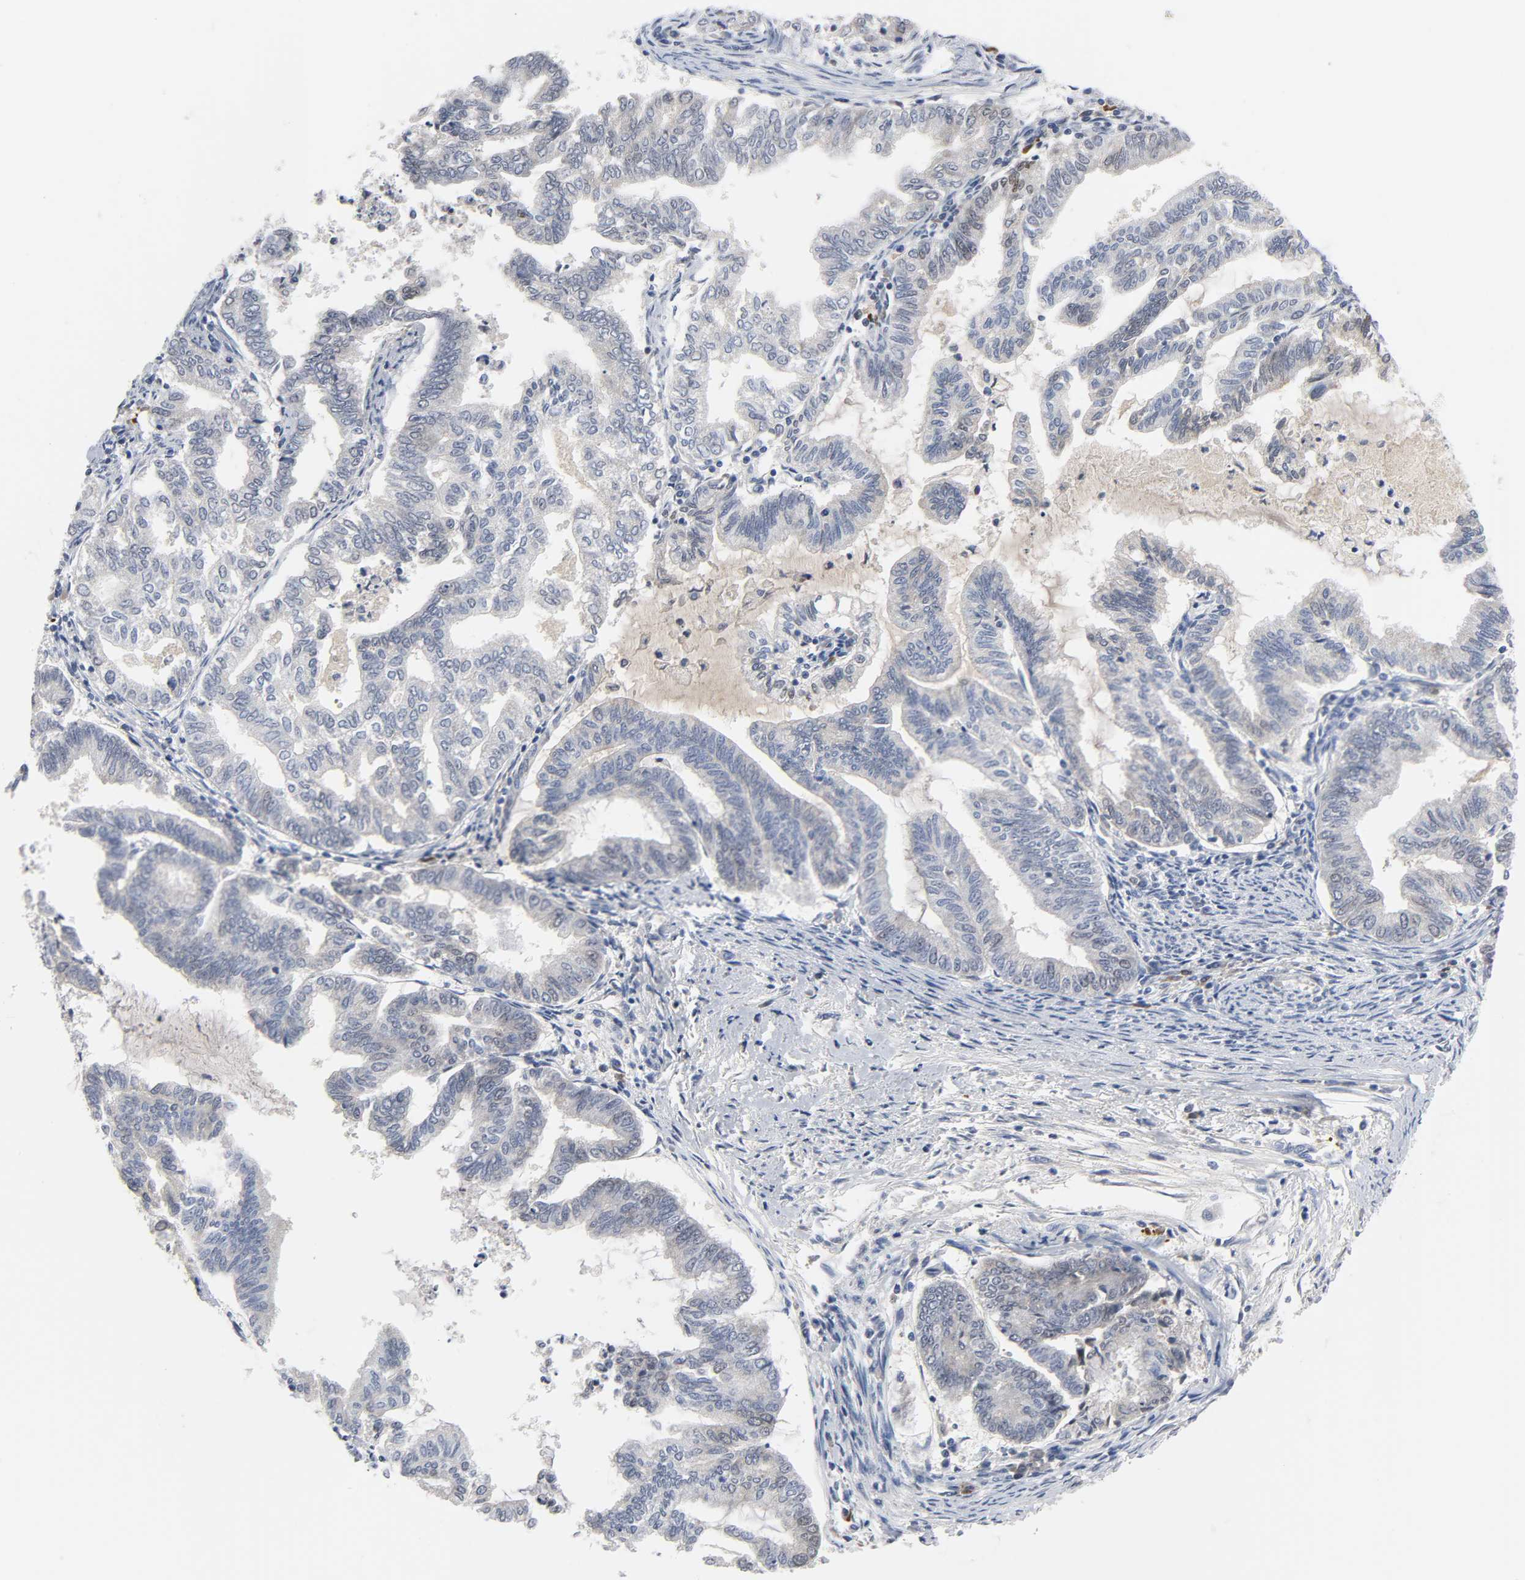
{"staining": {"intensity": "negative", "quantity": "none", "location": "none"}, "tissue": "endometrial cancer", "cell_type": "Tumor cells", "image_type": "cancer", "snomed": [{"axis": "morphology", "description": "Adenocarcinoma, NOS"}, {"axis": "topography", "description": "Endometrium"}], "caption": "High magnification brightfield microscopy of endometrial adenocarcinoma stained with DAB (brown) and counterstained with hematoxylin (blue): tumor cells show no significant positivity.", "gene": "WEE1", "patient": {"sex": "female", "age": 79}}